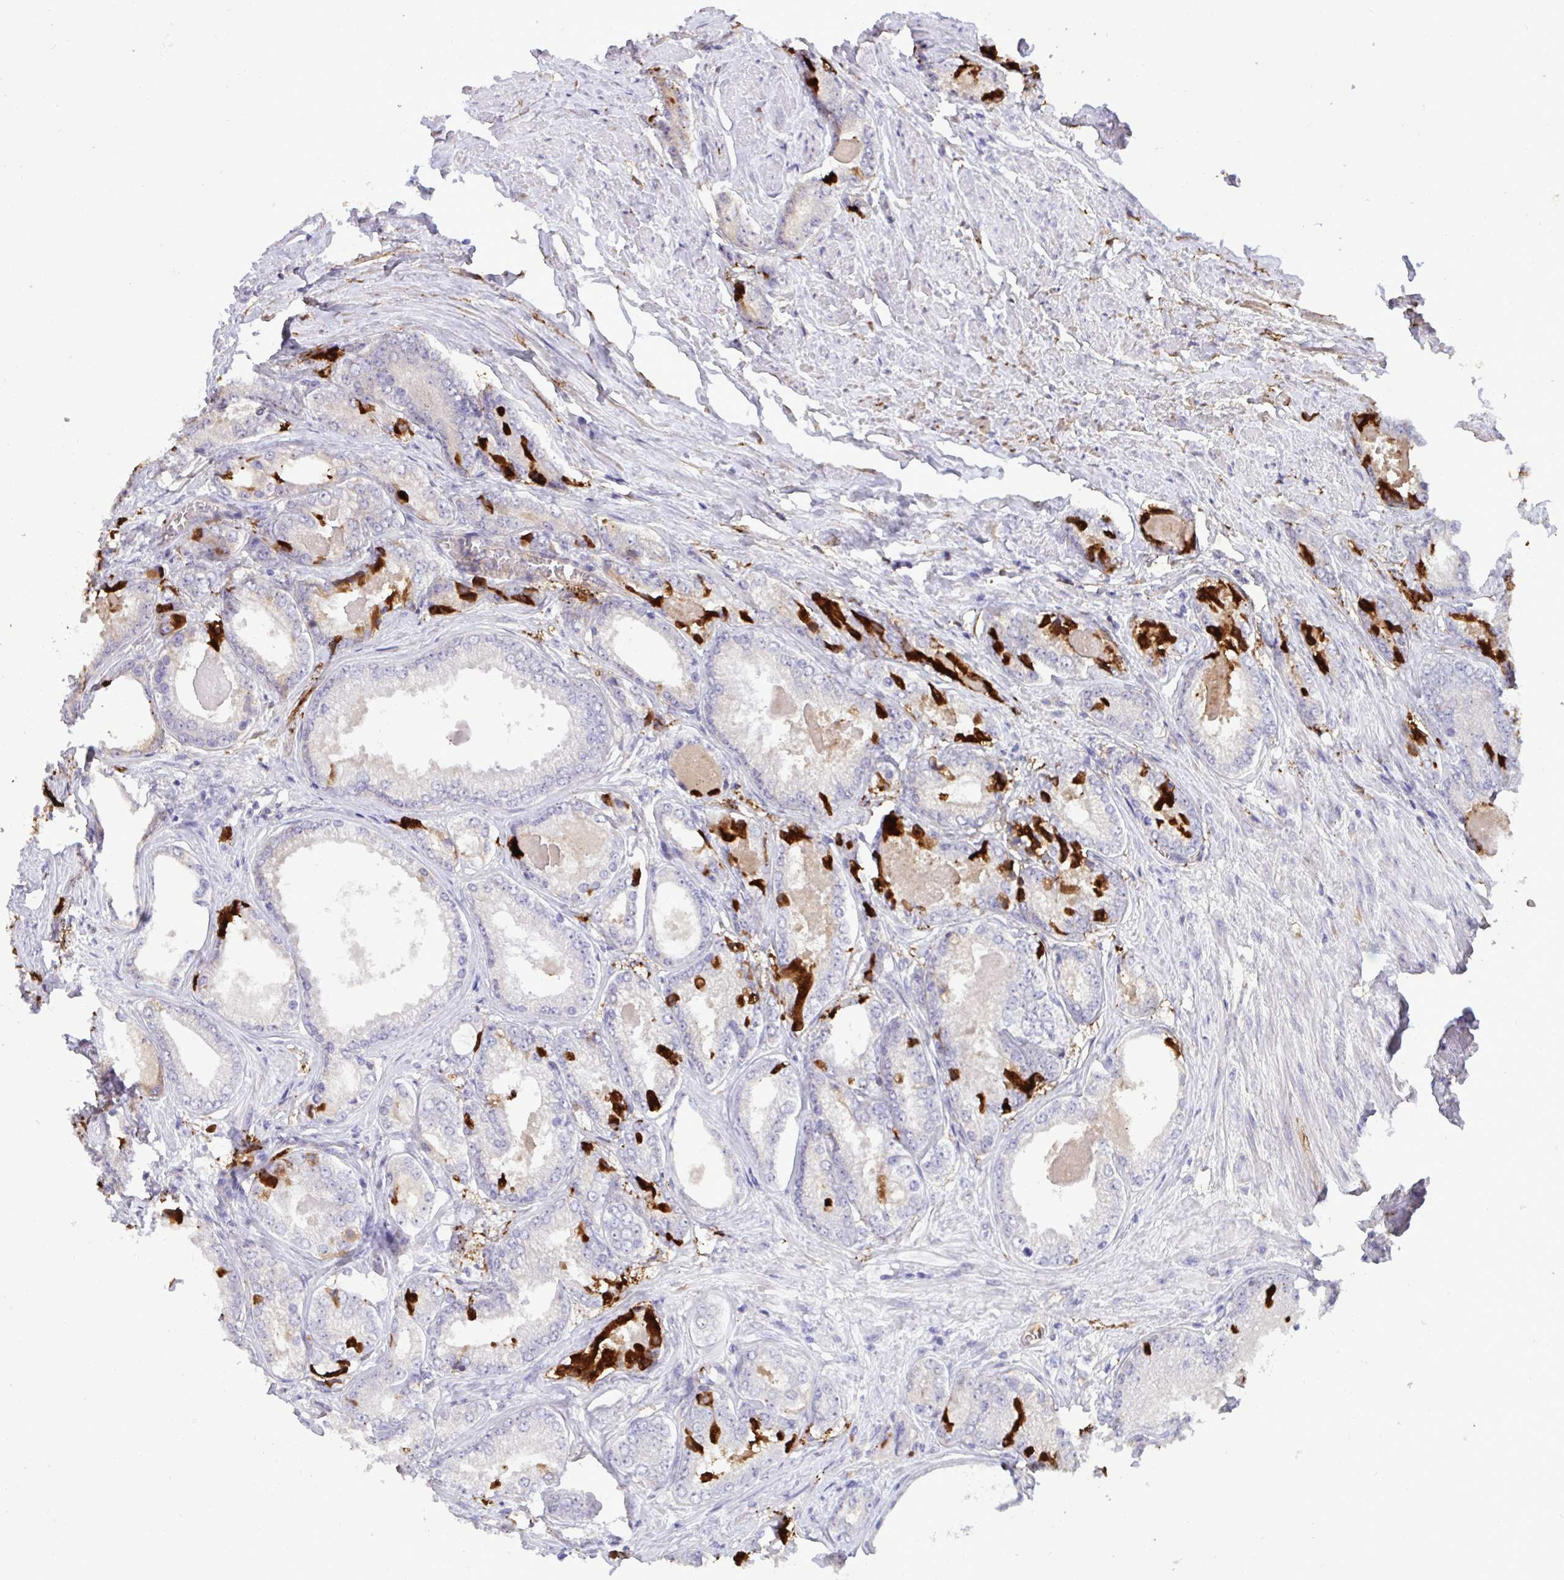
{"staining": {"intensity": "strong", "quantity": "<25%", "location": "cytoplasmic/membranous"}, "tissue": "prostate cancer", "cell_type": "Tumor cells", "image_type": "cancer", "snomed": [{"axis": "morphology", "description": "Adenocarcinoma, NOS"}, {"axis": "morphology", "description": "Adenocarcinoma, Low grade"}, {"axis": "topography", "description": "Prostate"}], "caption": "Tumor cells demonstrate medium levels of strong cytoplasmic/membranous expression in approximately <25% of cells in adenocarcinoma (prostate).", "gene": "F2", "patient": {"sex": "male", "age": 68}}